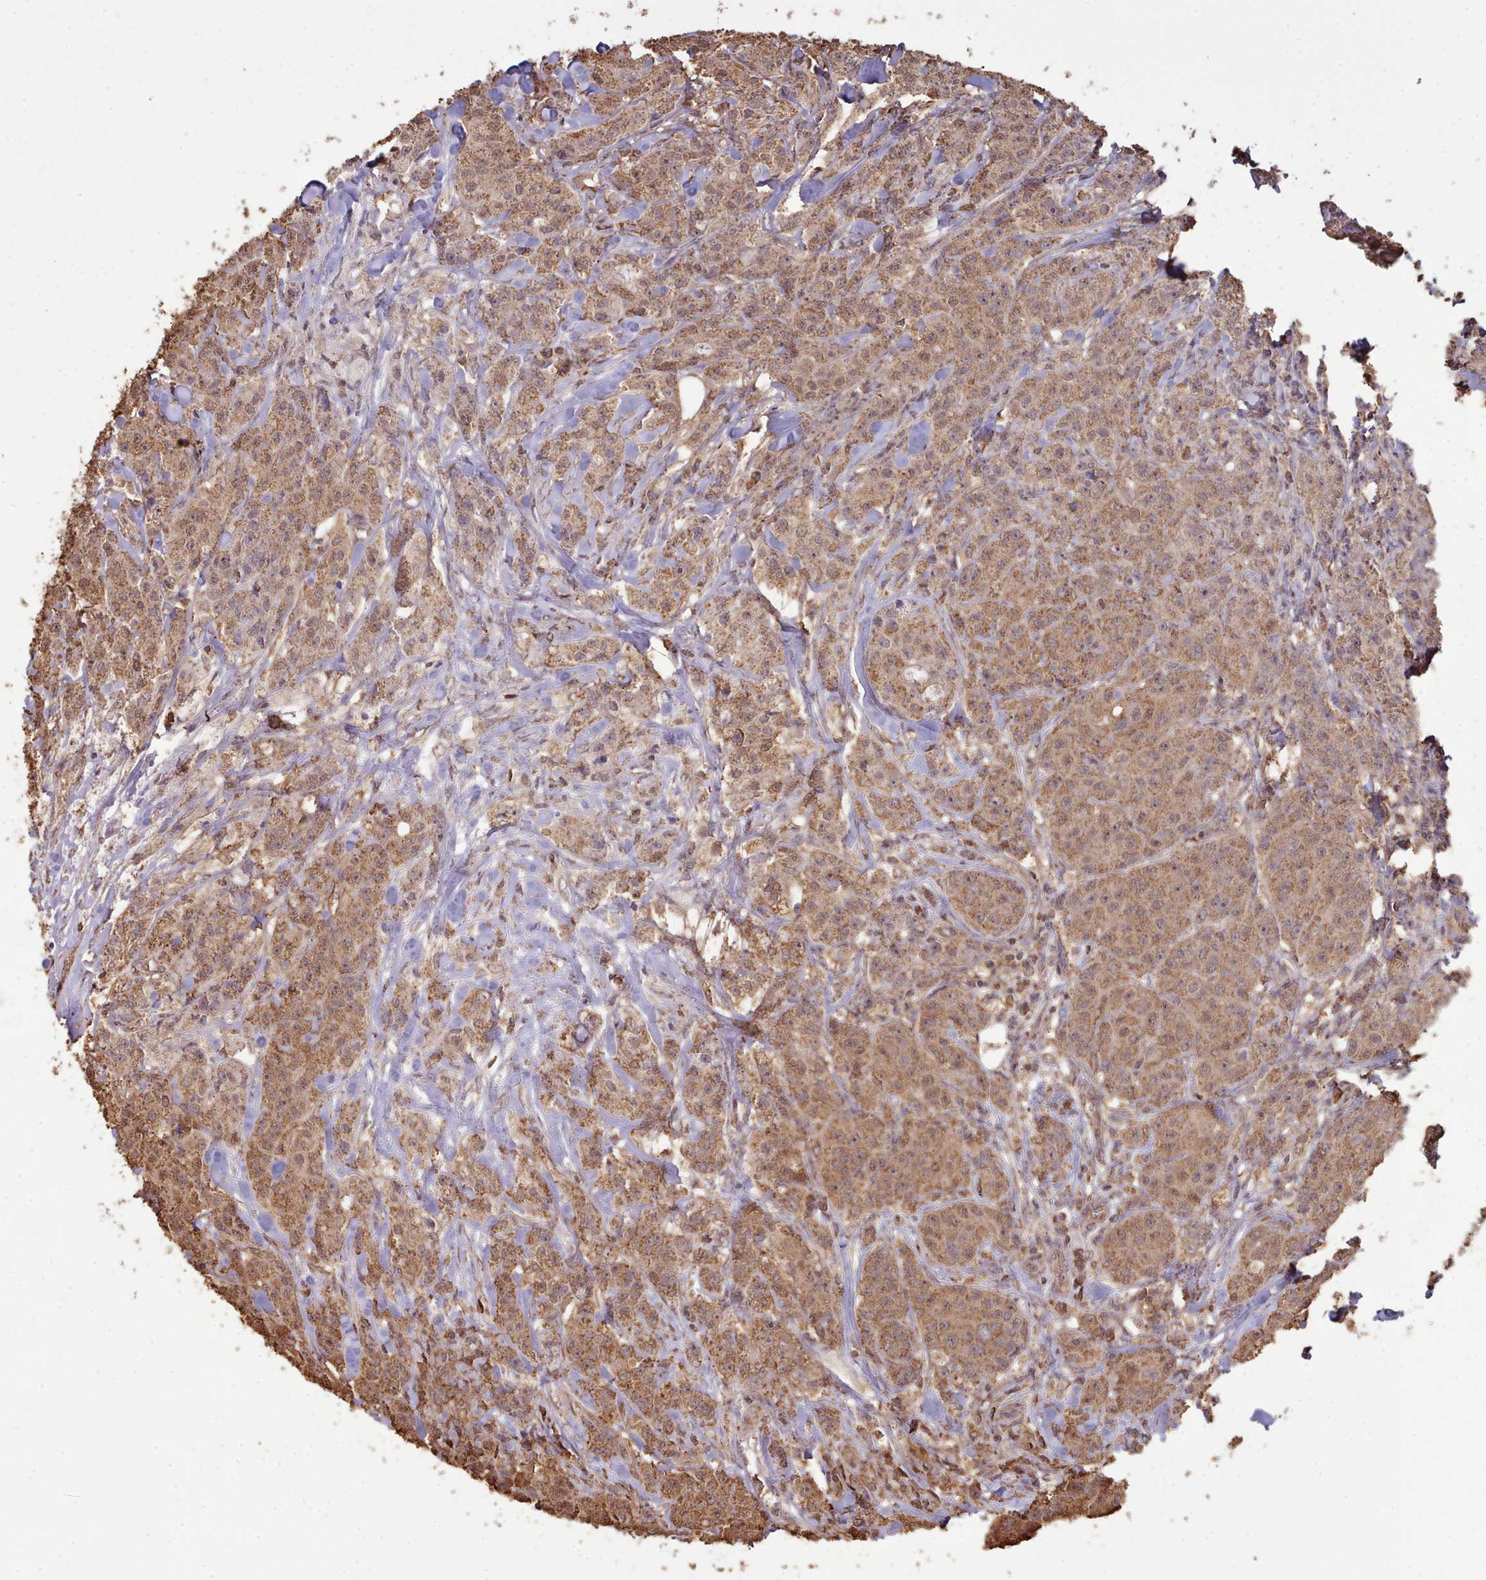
{"staining": {"intensity": "moderate", "quantity": ">75%", "location": "cytoplasmic/membranous"}, "tissue": "breast cancer", "cell_type": "Tumor cells", "image_type": "cancer", "snomed": [{"axis": "morphology", "description": "Duct carcinoma"}, {"axis": "topography", "description": "Breast"}], "caption": "DAB (3,3'-diaminobenzidine) immunohistochemical staining of invasive ductal carcinoma (breast) displays moderate cytoplasmic/membranous protein expression in about >75% of tumor cells.", "gene": "METRN", "patient": {"sex": "female", "age": 43}}